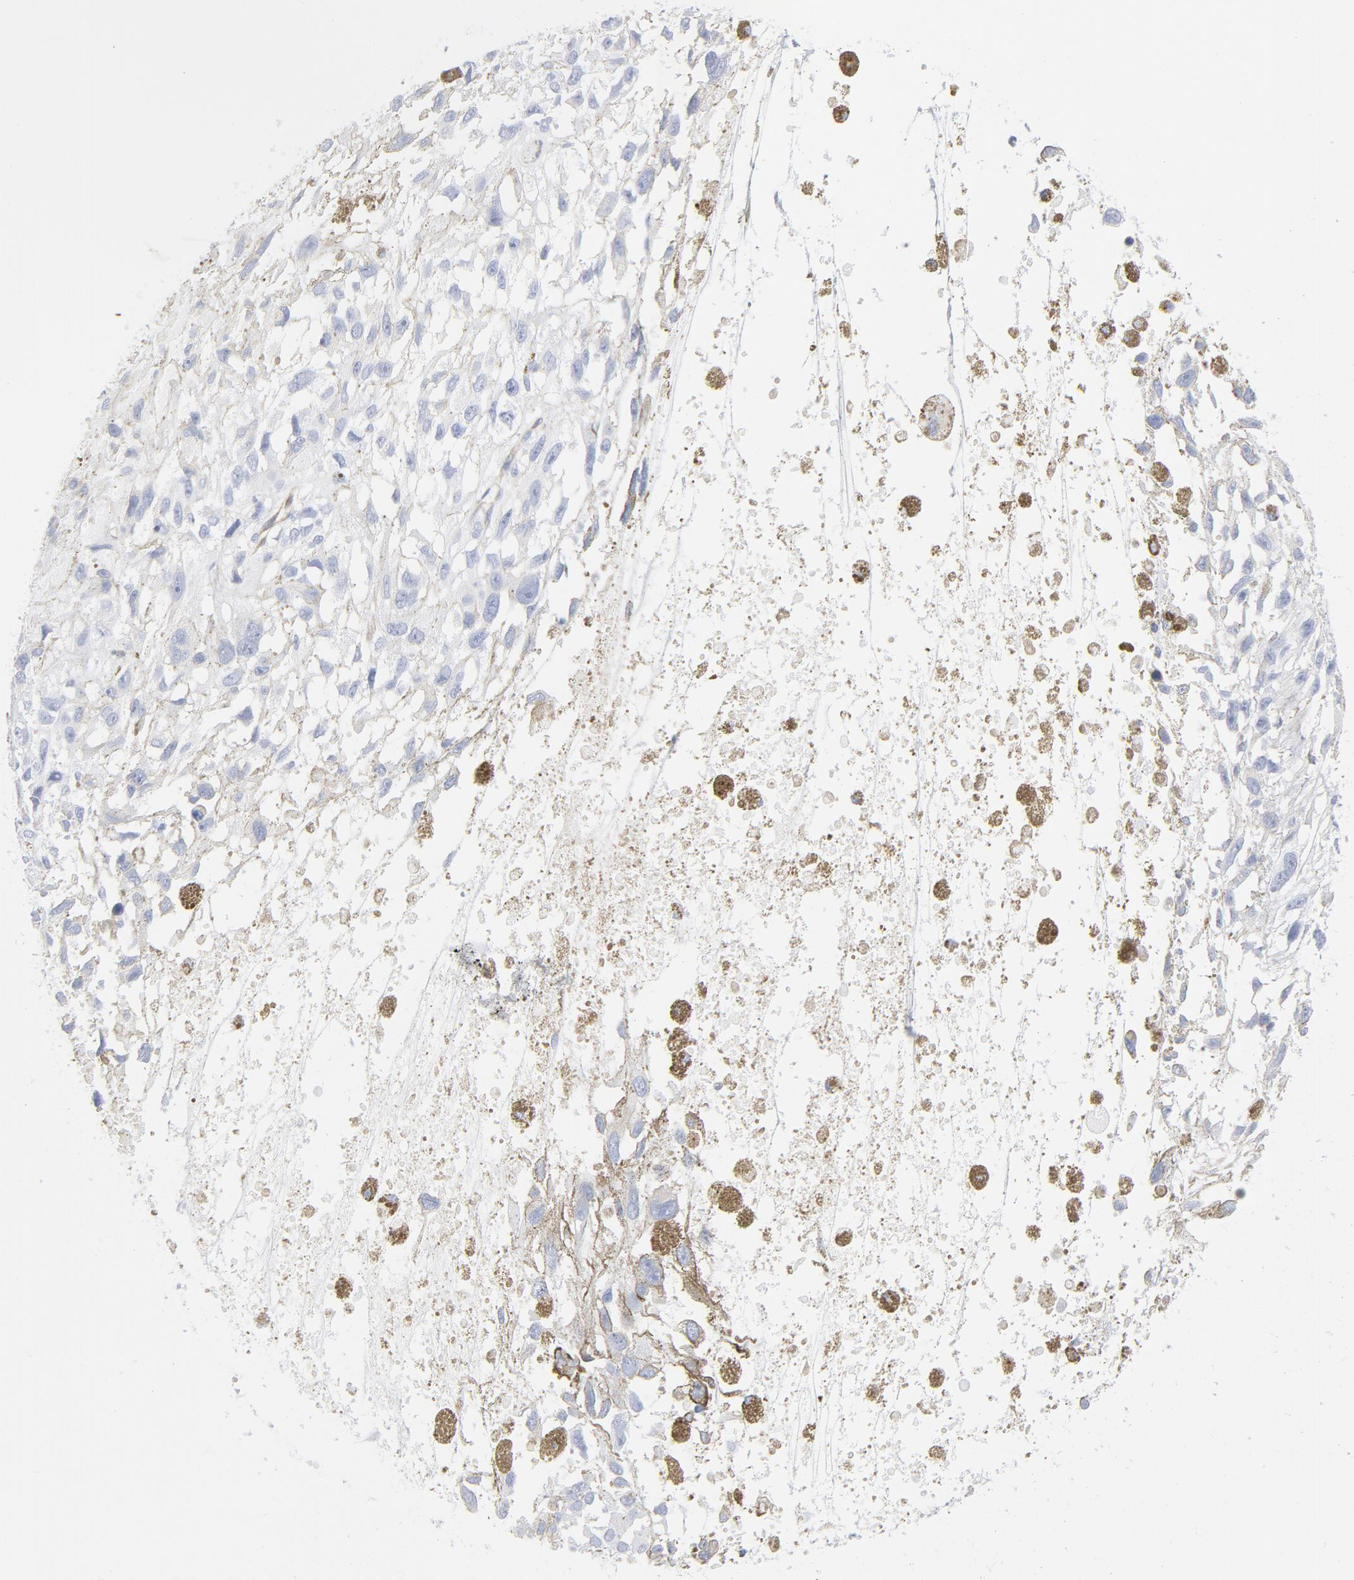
{"staining": {"intensity": "negative", "quantity": "none", "location": "none"}, "tissue": "melanoma", "cell_type": "Tumor cells", "image_type": "cancer", "snomed": [{"axis": "morphology", "description": "Malignant melanoma, Metastatic site"}, {"axis": "topography", "description": "Lymph node"}], "caption": "A high-resolution photomicrograph shows immunohistochemistry (IHC) staining of melanoma, which exhibits no significant expression in tumor cells.", "gene": "SHANK3", "patient": {"sex": "male", "age": 59}}